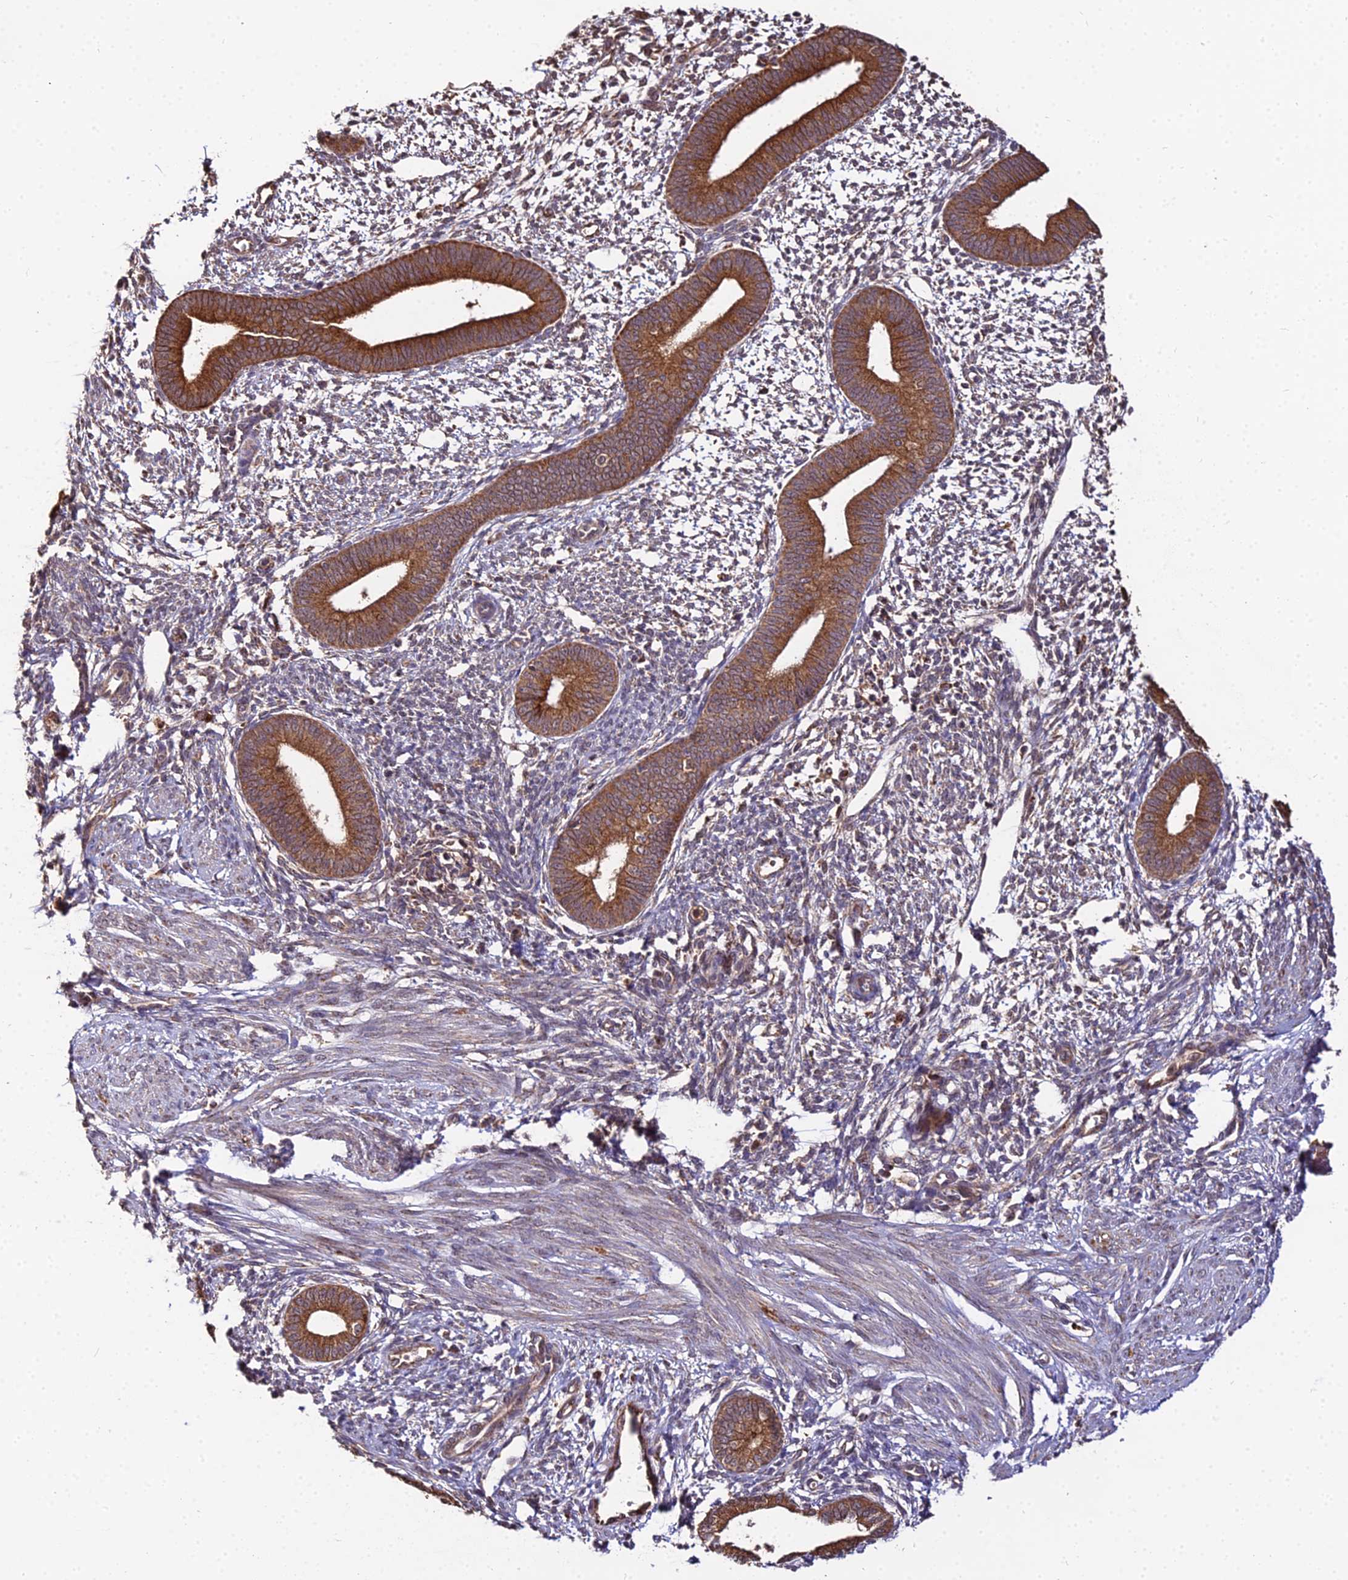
{"staining": {"intensity": "moderate", "quantity": "<25%", "location": "cytoplasmic/membranous"}, "tissue": "endometrium", "cell_type": "Cells in endometrial stroma", "image_type": "normal", "snomed": [{"axis": "morphology", "description": "Normal tissue, NOS"}, {"axis": "topography", "description": "Endometrium"}], "caption": "Benign endometrium reveals moderate cytoplasmic/membranous staining in about <25% of cells in endometrial stroma, visualized by immunohistochemistry.", "gene": "ENSG00000258465", "patient": {"sex": "female", "age": 46}}